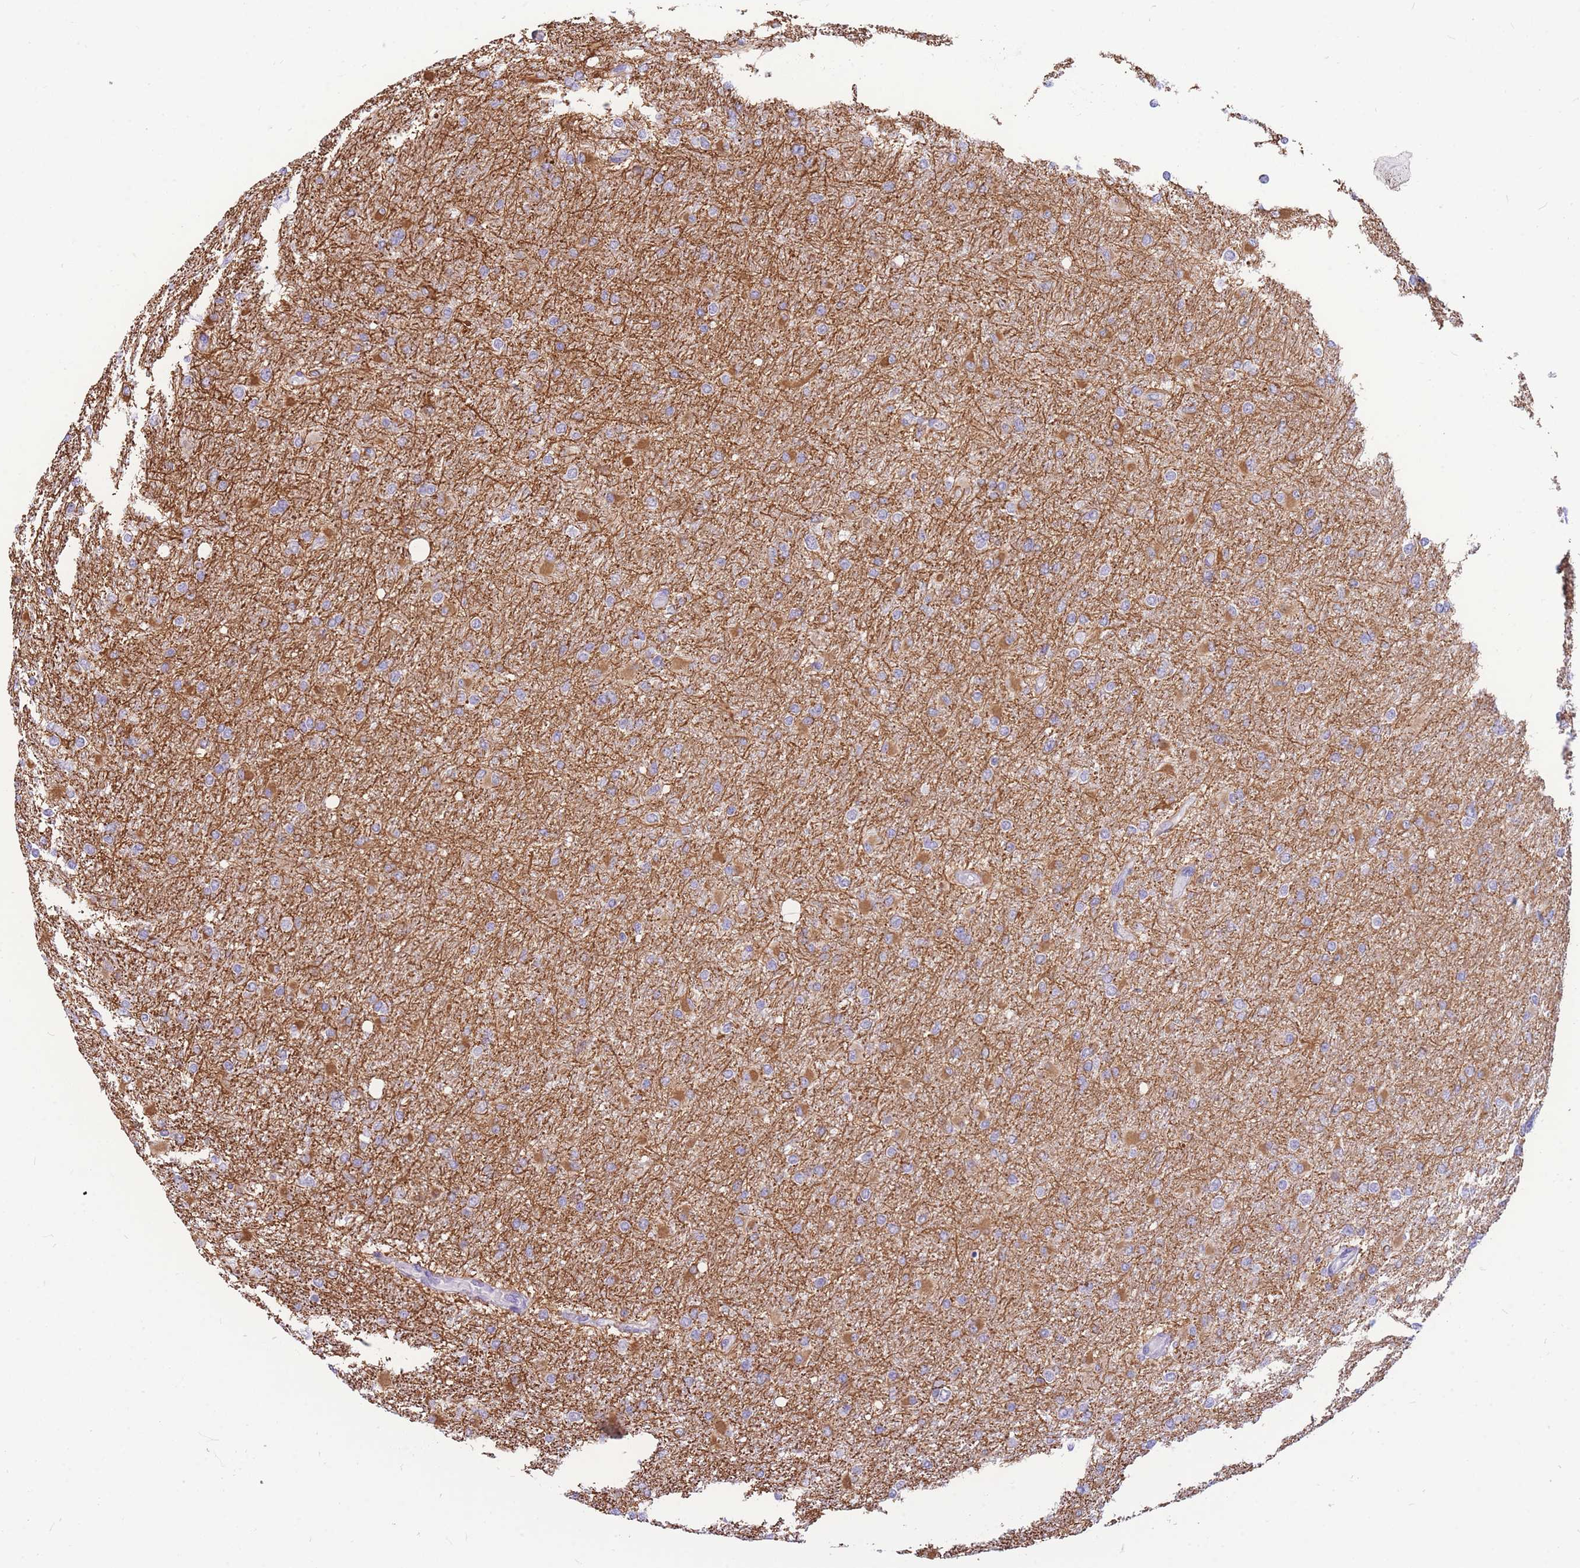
{"staining": {"intensity": "strong", "quantity": "<25%", "location": "cytoplasmic/membranous"}, "tissue": "glioma", "cell_type": "Tumor cells", "image_type": "cancer", "snomed": [{"axis": "morphology", "description": "Glioma, malignant, High grade"}, {"axis": "topography", "description": "Cerebral cortex"}], "caption": "Immunohistochemical staining of glioma displays medium levels of strong cytoplasmic/membranous protein expression in approximately <25% of tumor cells.", "gene": "ZNF311", "patient": {"sex": "female", "age": 36}}